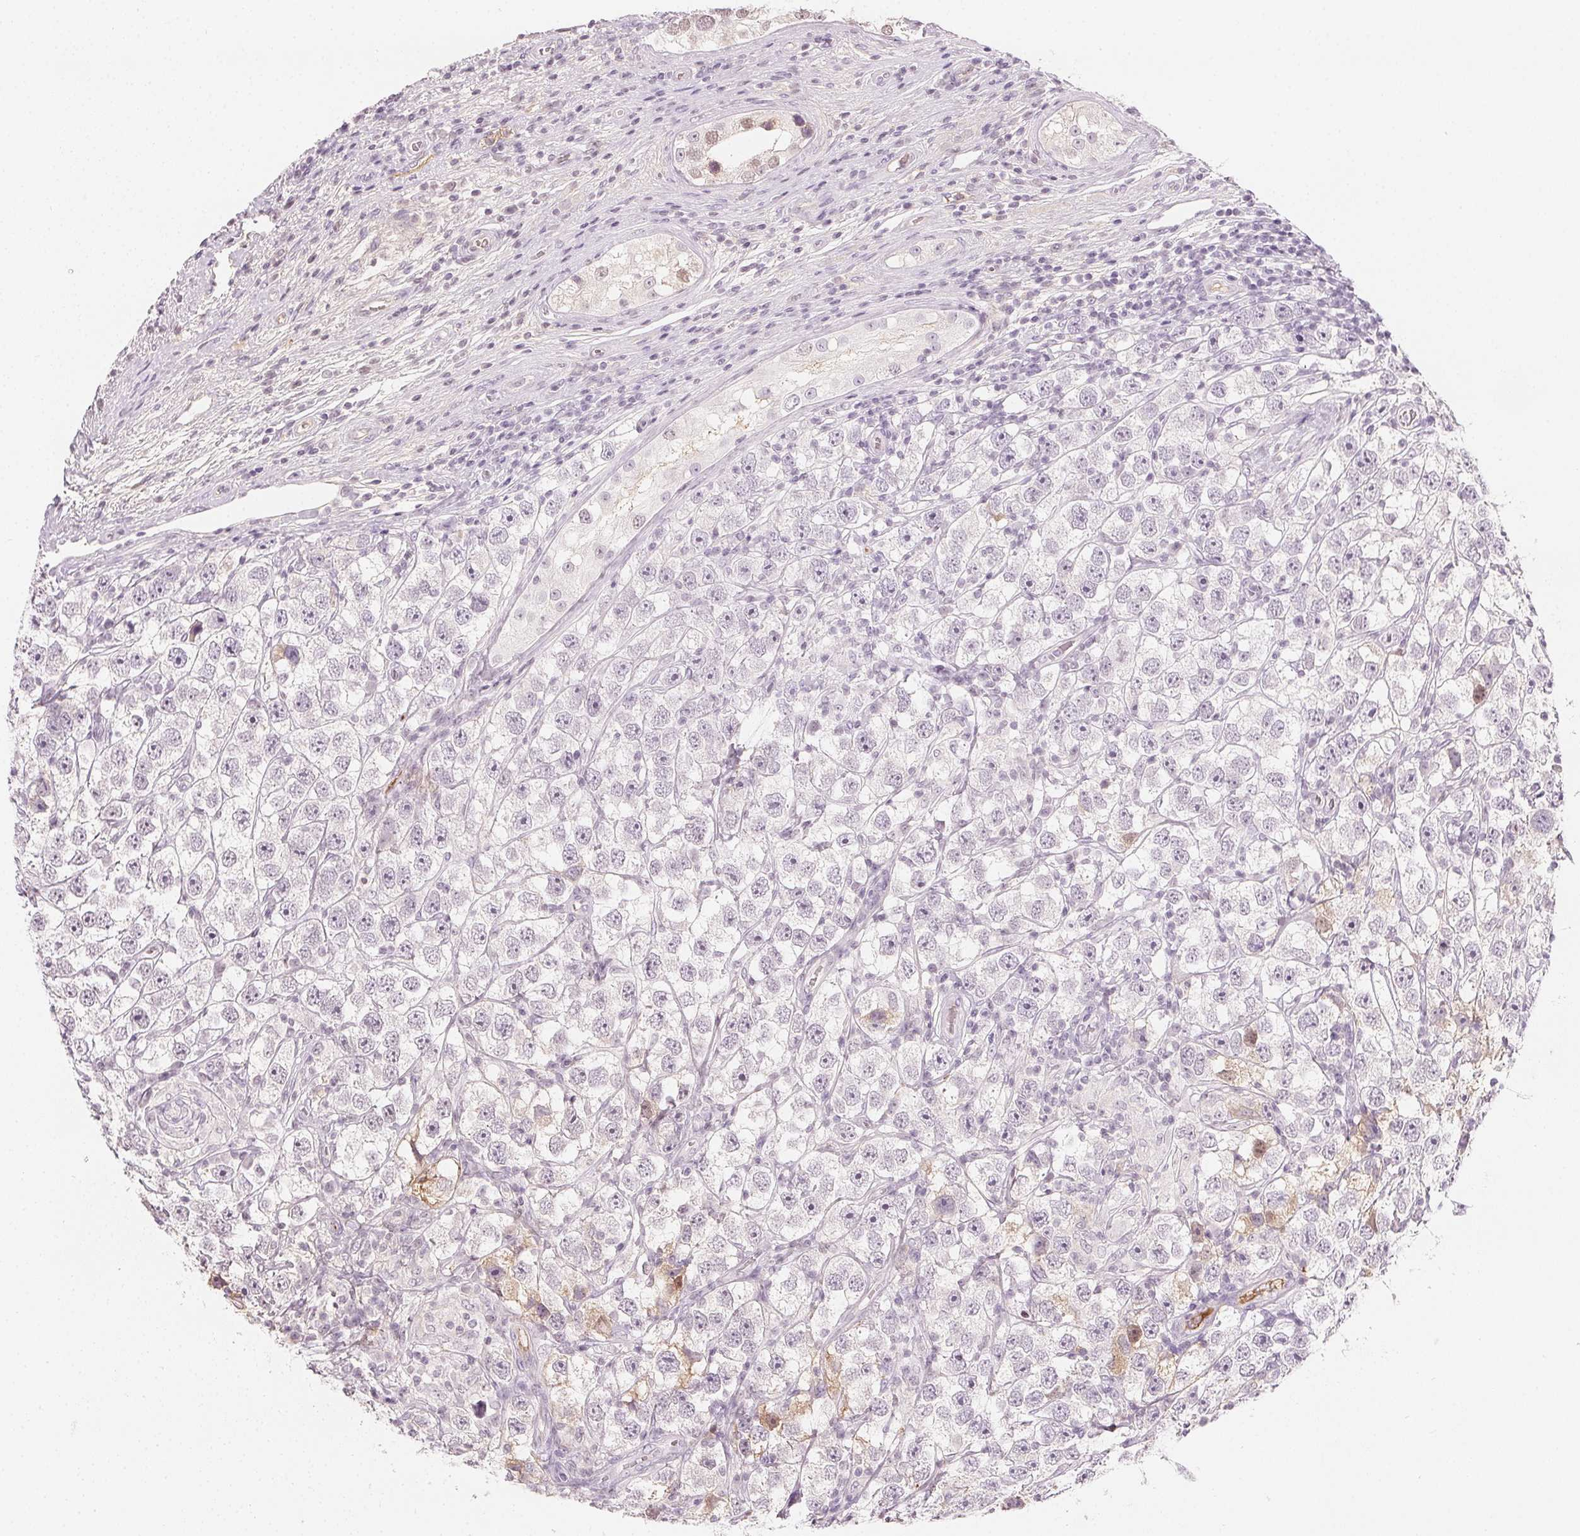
{"staining": {"intensity": "negative", "quantity": "none", "location": "none"}, "tissue": "testis cancer", "cell_type": "Tumor cells", "image_type": "cancer", "snomed": [{"axis": "morphology", "description": "Seminoma, NOS"}, {"axis": "topography", "description": "Testis"}], "caption": "Photomicrograph shows no significant protein expression in tumor cells of testis cancer (seminoma). (DAB immunohistochemistry visualized using brightfield microscopy, high magnification).", "gene": "AFM", "patient": {"sex": "male", "age": 26}}